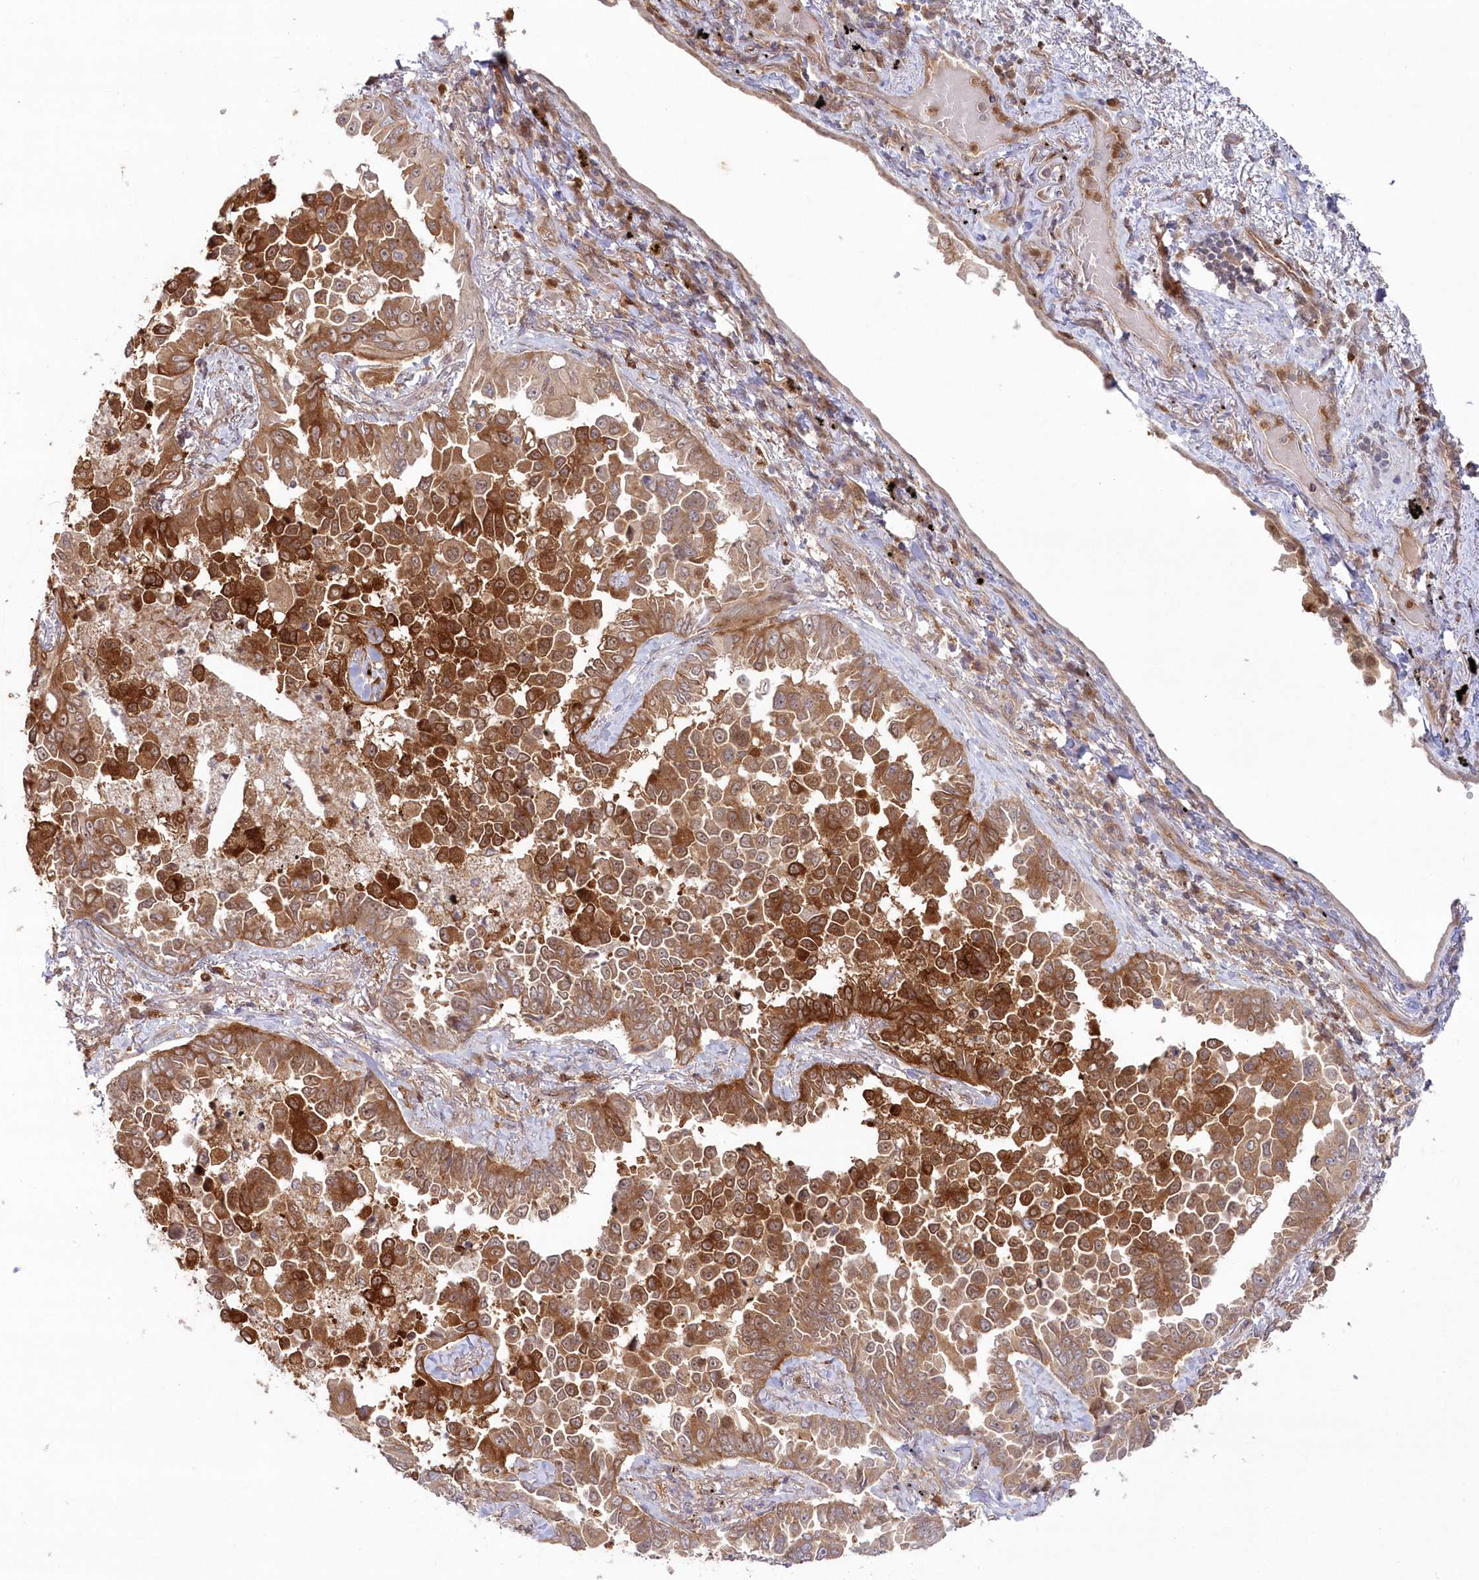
{"staining": {"intensity": "strong", "quantity": "25%-75%", "location": "cytoplasmic/membranous"}, "tissue": "lung cancer", "cell_type": "Tumor cells", "image_type": "cancer", "snomed": [{"axis": "morphology", "description": "Adenocarcinoma, NOS"}, {"axis": "topography", "description": "Lung"}], "caption": "IHC staining of adenocarcinoma (lung), which reveals high levels of strong cytoplasmic/membranous expression in approximately 25%-75% of tumor cells indicating strong cytoplasmic/membranous protein positivity. The staining was performed using DAB (3,3'-diaminobenzidine) (brown) for protein detection and nuclei were counterstained in hematoxylin (blue).", "gene": "GBE1", "patient": {"sex": "female", "age": 67}}